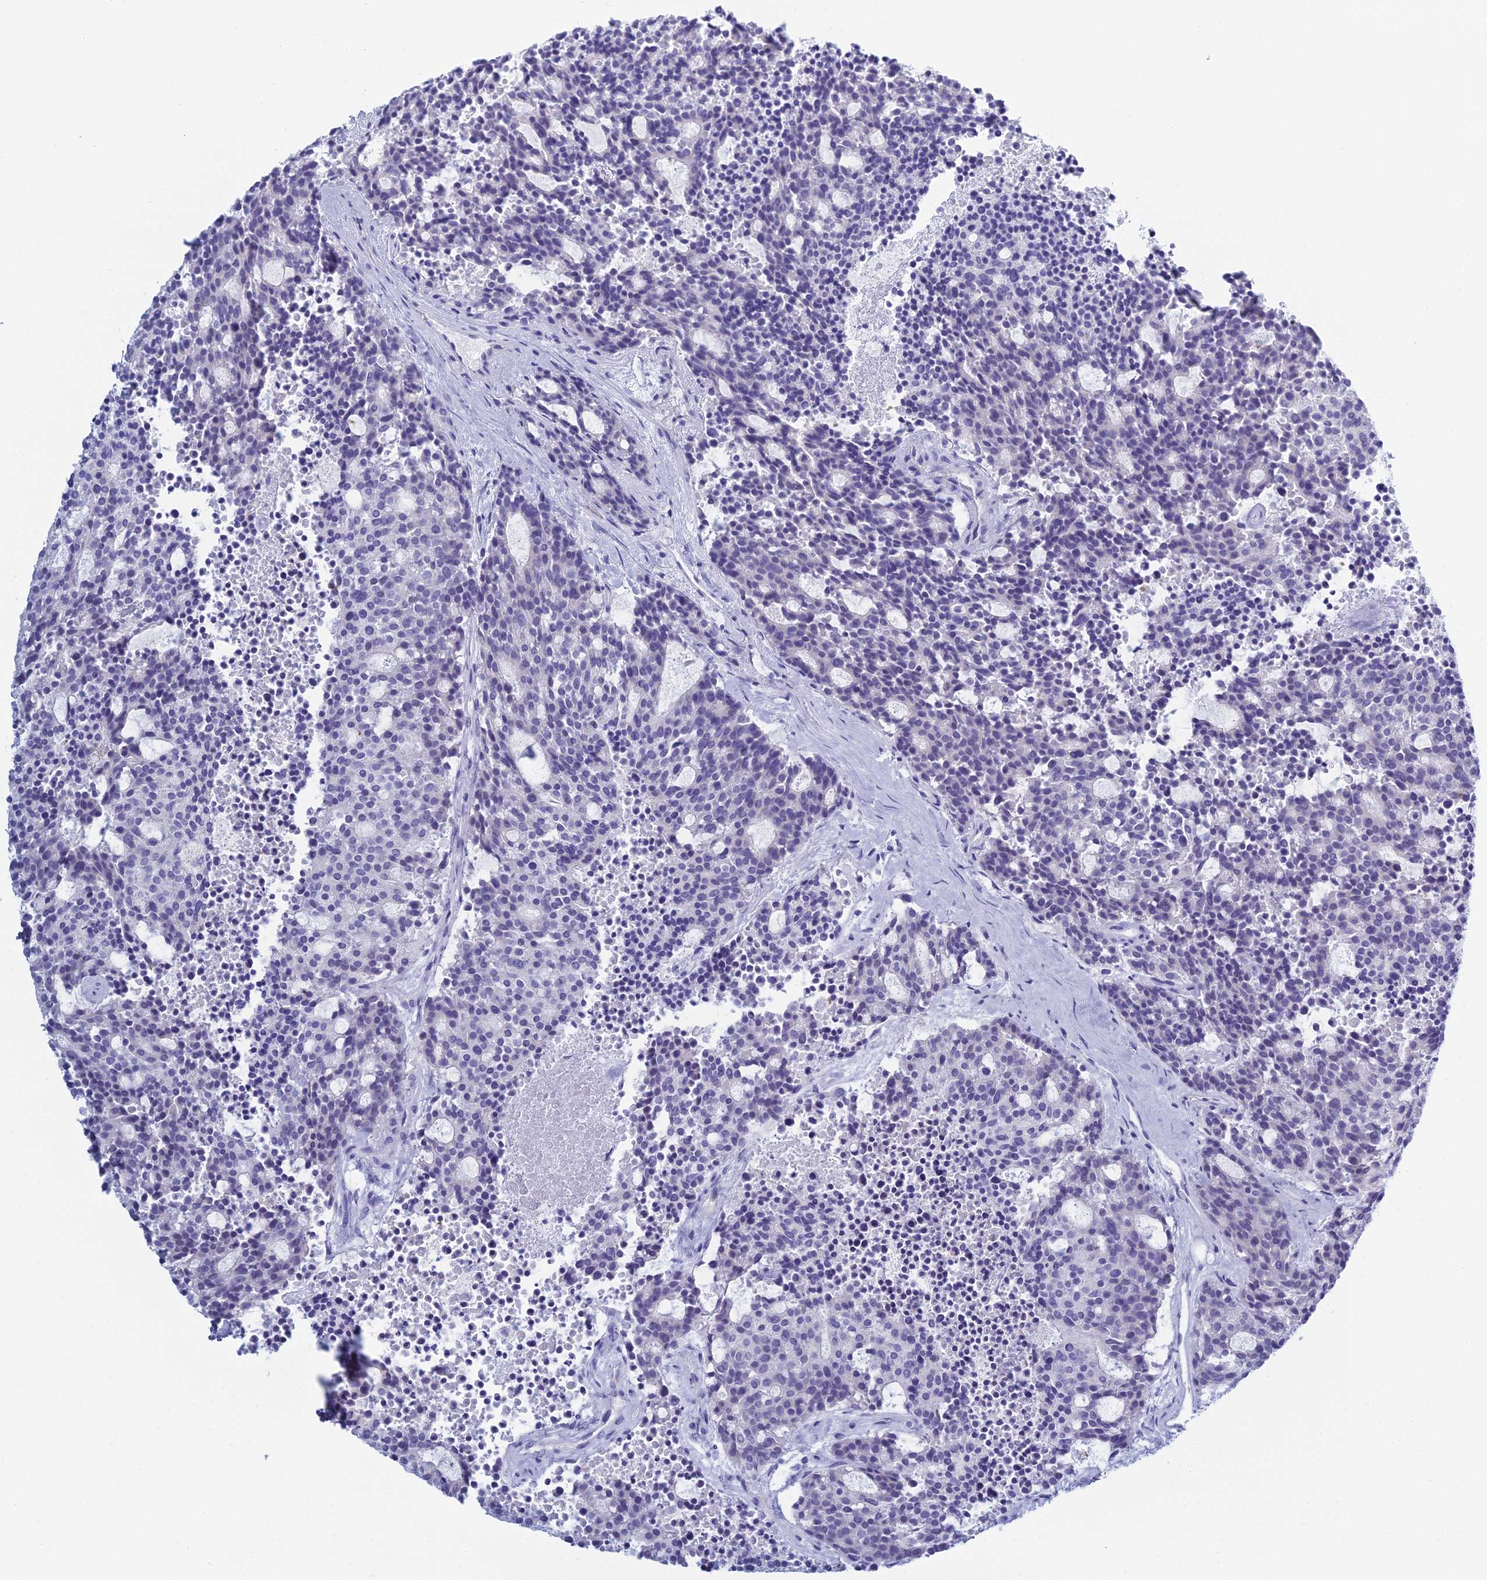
{"staining": {"intensity": "negative", "quantity": "none", "location": "none"}, "tissue": "carcinoid", "cell_type": "Tumor cells", "image_type": "cancer", "snomed": [{"axis": "morphology", "description": "Carcinoid, malignant, NOS"}, {"axis": "topography", "description": "Pancreas"}], "caption": "DAB (3,3'-diaminobenzidine) immunohistochemical staining of human carcinoid (malignant) reveals no significant expression in tumor cells.", "gene": "MUC13", "patient": {"sex": "female", "age": 54}}